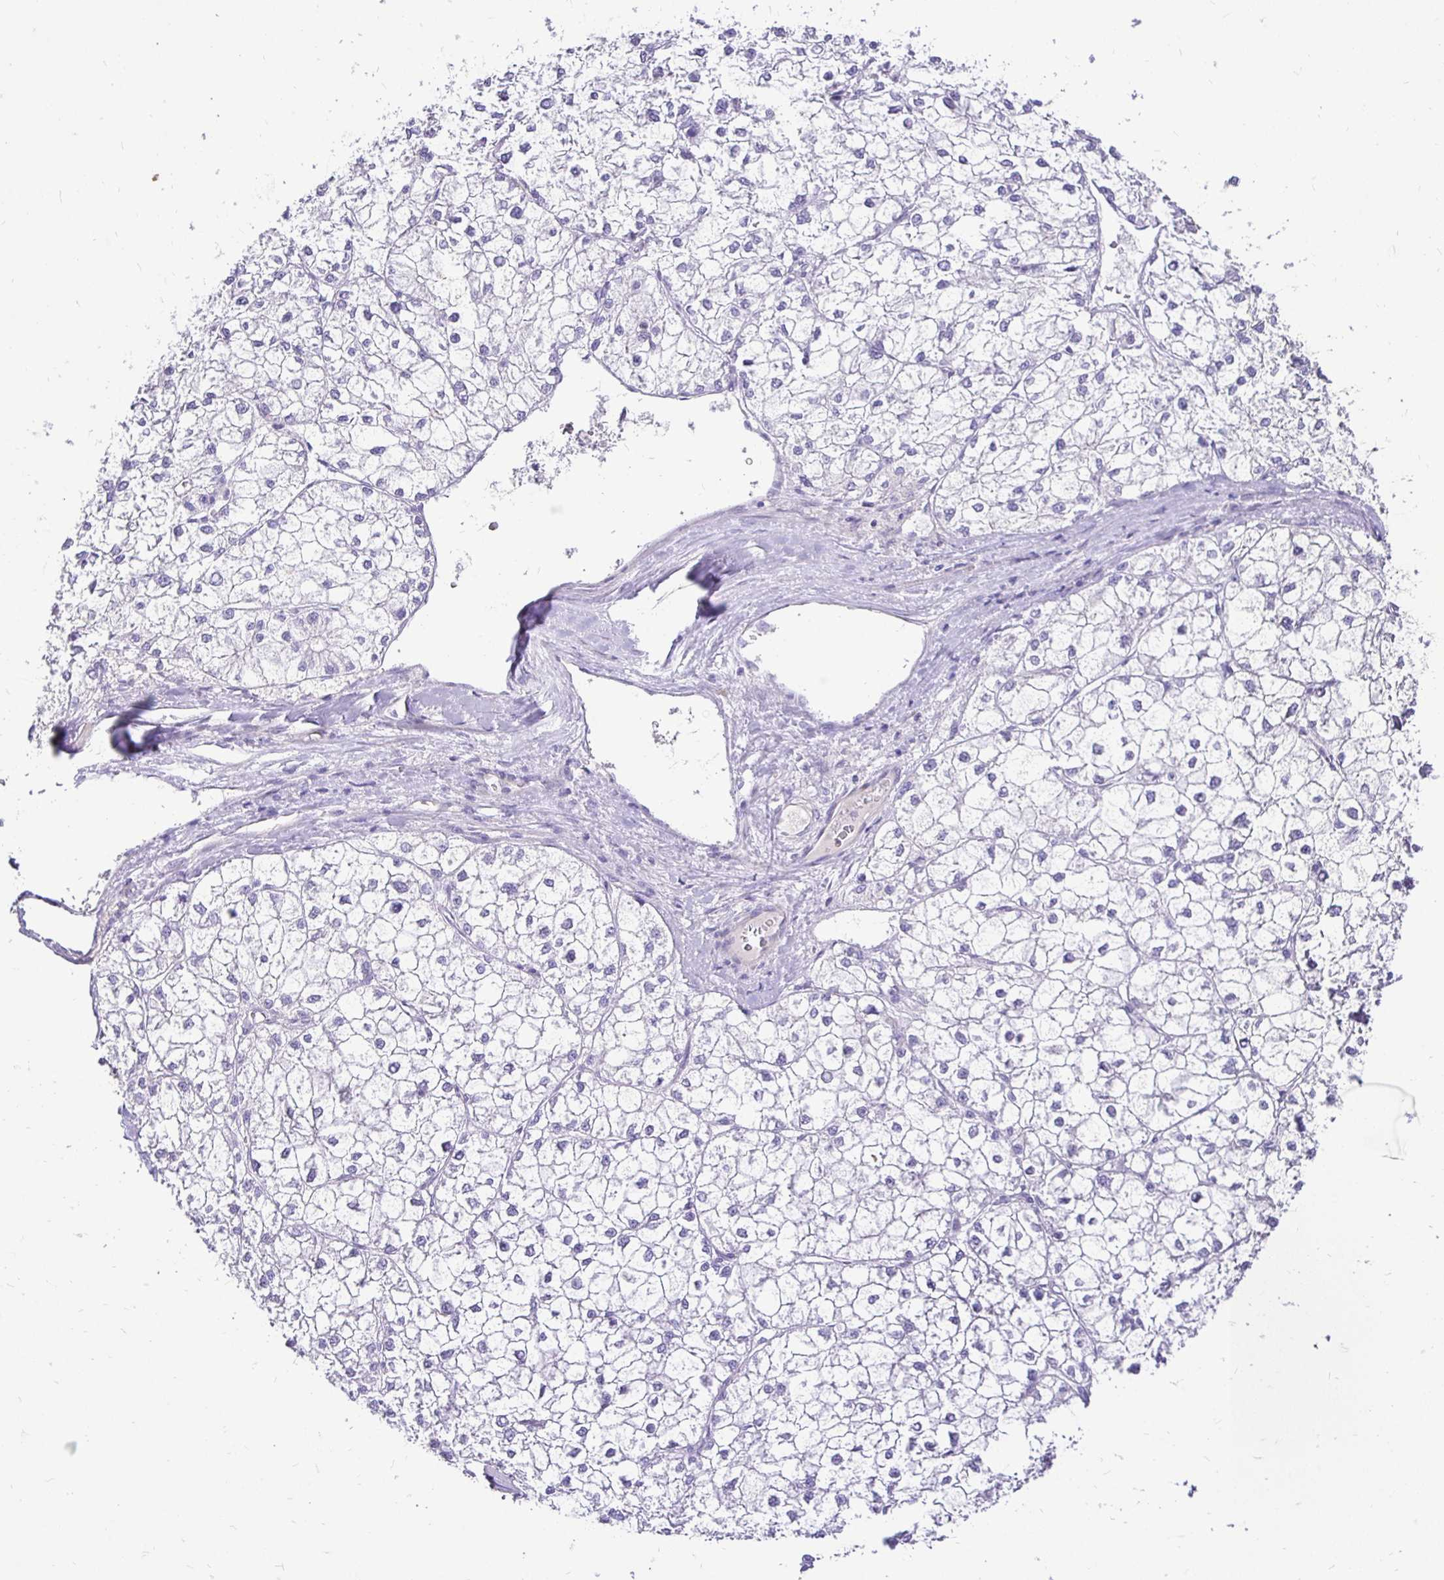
{"staining": {"intensity": "negative", "quantity": "none", "location": "none"}, "tissue": "liver cancer", "cell_type": "Tumor cells", "image_type": "cancer", "snomed": [{"axis": "morphology", "description": "Carcinoma, Hepatocellular, NOS"}, {"axis": "topography", "description": "Liver"}], "caption": "IHC photomicrograph of hepatocellular carcinoma (liver) stained for a protein (brown), which demonstrates no positivity in tumor cells. Nuclei are stained in blue.", "gene": "TAF1D", "patient": {"sex": "female", "age": 43}}